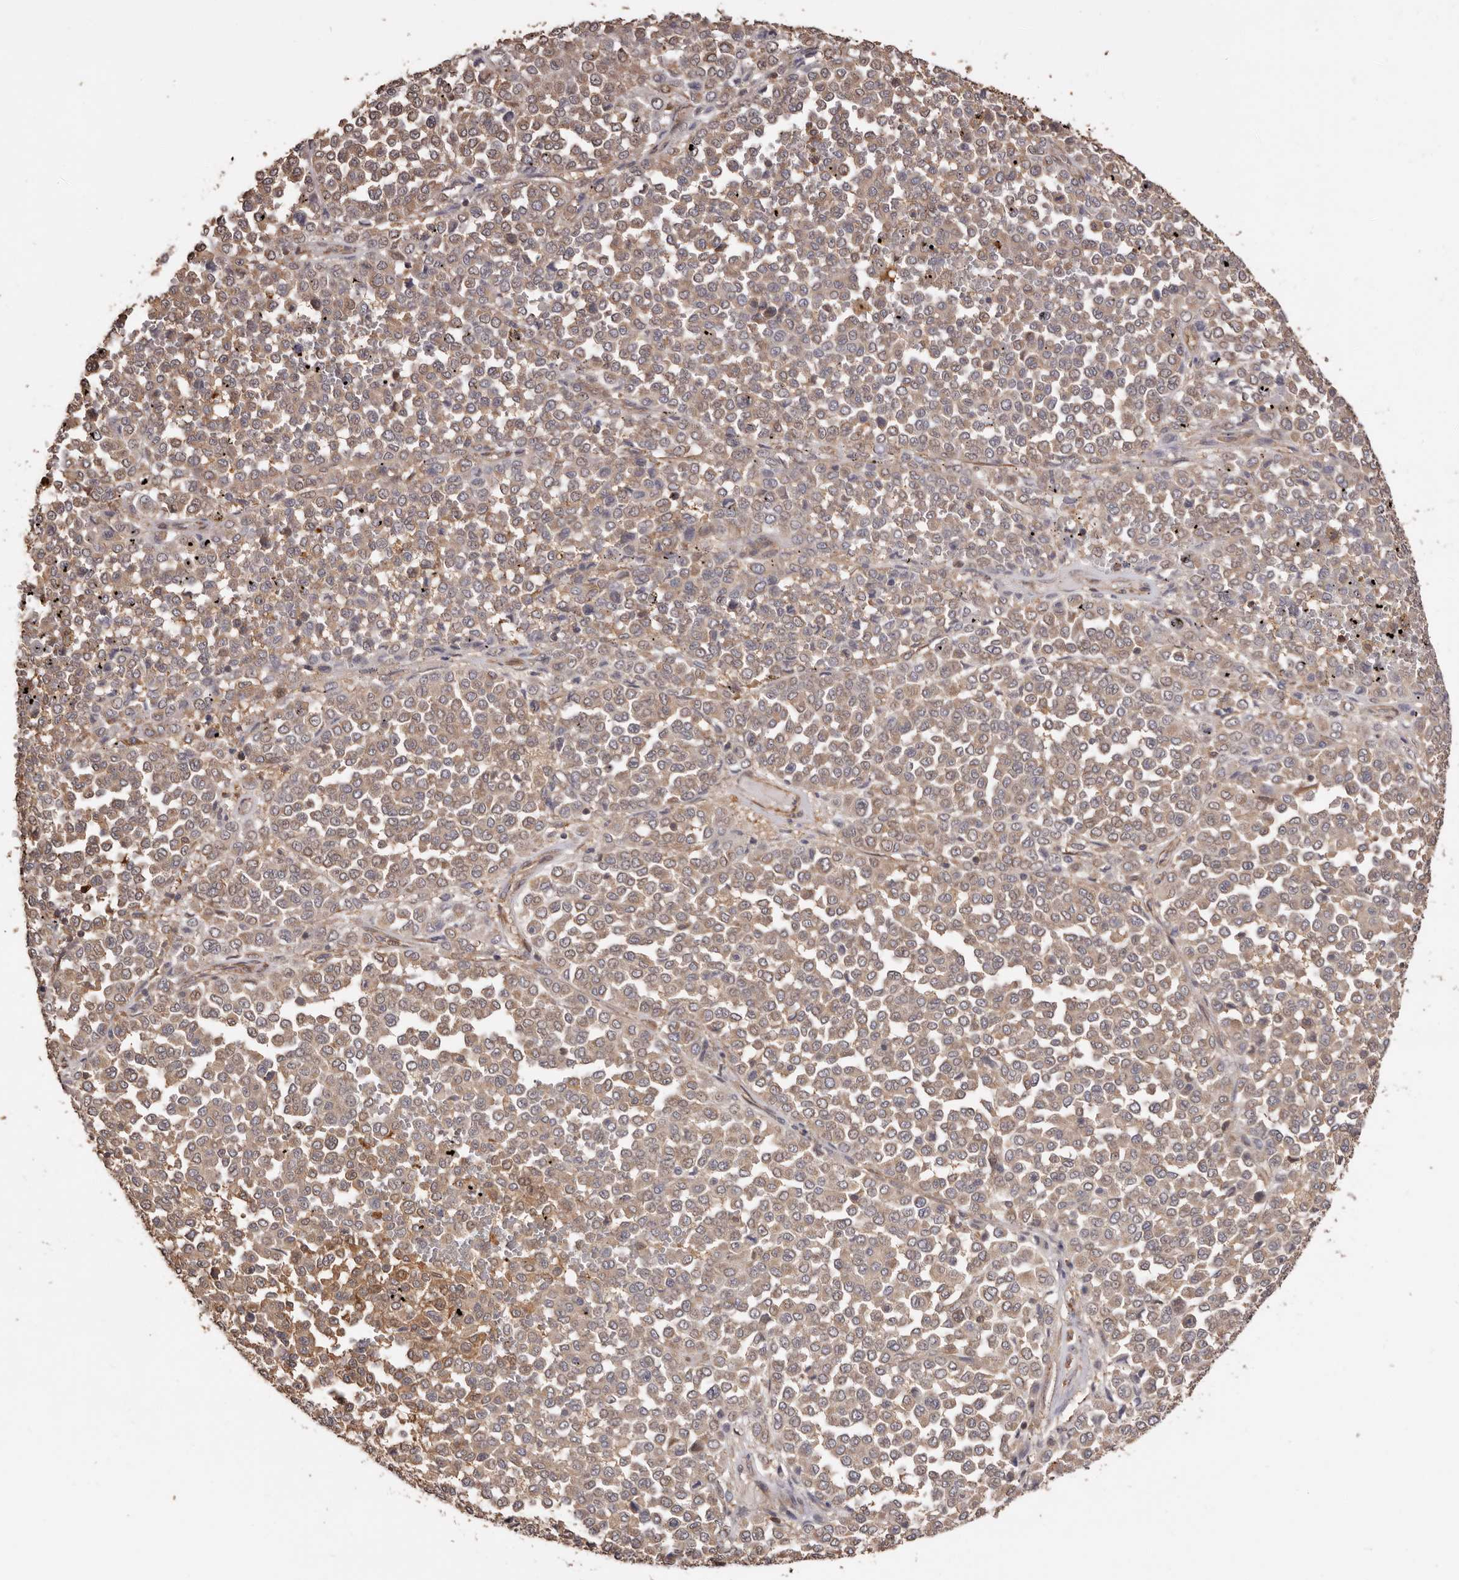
{"staining": {"intensity": "weak", "quantity": ">75%", "location": "cytoplasmic/membranous"}, "tissue": "melanoma", "cell_type": "Tumor cells", "image_type": "cancer", "snomed": [{"axis": "morphology", "description": "Malignant melanoma, Metastatic site"}, {"axis": "topography", "description": "Pancreas"}], "caption": "High-magnification brightfield microscopy of melanoma stained with DAB (brown) and counterstained with hematoxylin (blue). tumor cells exhibit weak cytoplasmic/membranous expression is identified in about>75% of cells.", "gene": "COQ8B", "patient": {"sex": "female", "age": 30}}